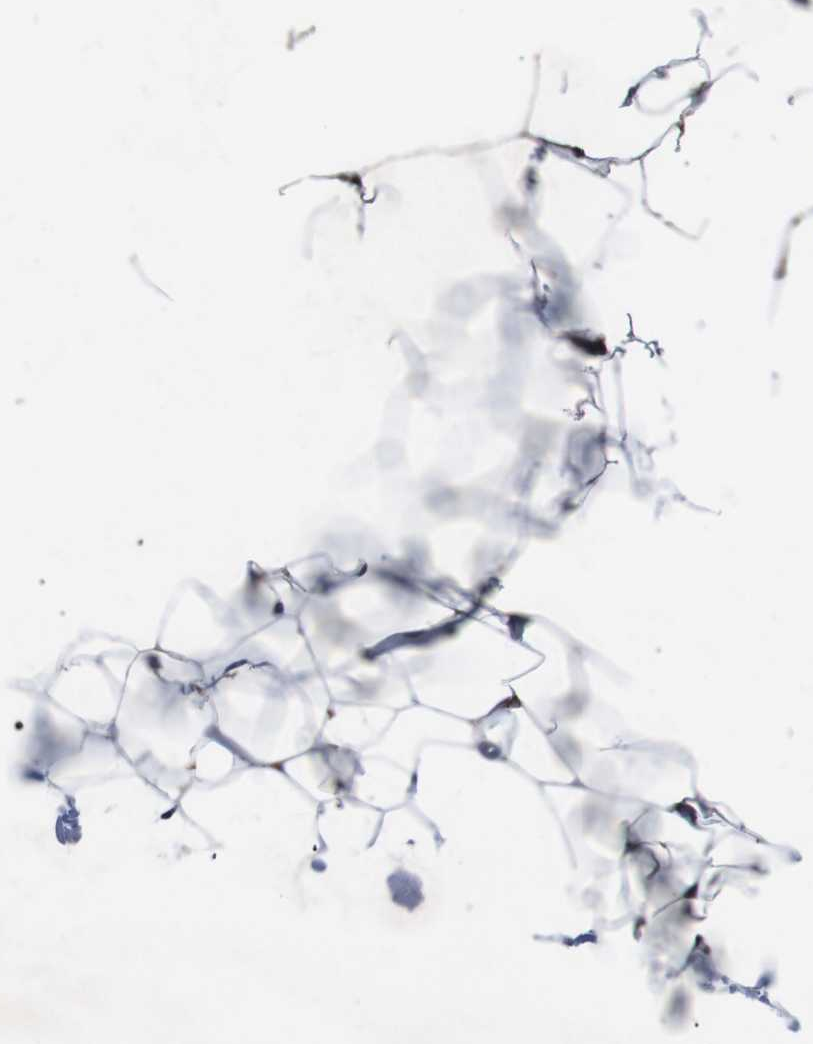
{"staining": {"intensity": "moderate", "quantity": "25%-75%", "location": "cytoplasmic/membranous,nuclear"}, "tissue": "adipose tissue", "cell_type": "Adipocytes", "image_type": "normal", "snomed": [{"axis": "morphology", "description": "Normal tissue, NOS"}, {"axis": "topography", "description": "Breast"}, {"axis": "topography", "description": "Adipose tissue"}], "caption": "A photomicrograph of human adipose tissue stained for a protein demonstrates moderate cytoplasmic/membranous,nuclear brown staining in adipocytes.", "gene": "EIF4G1", "patient": {"sex": "female", "age": 25}}